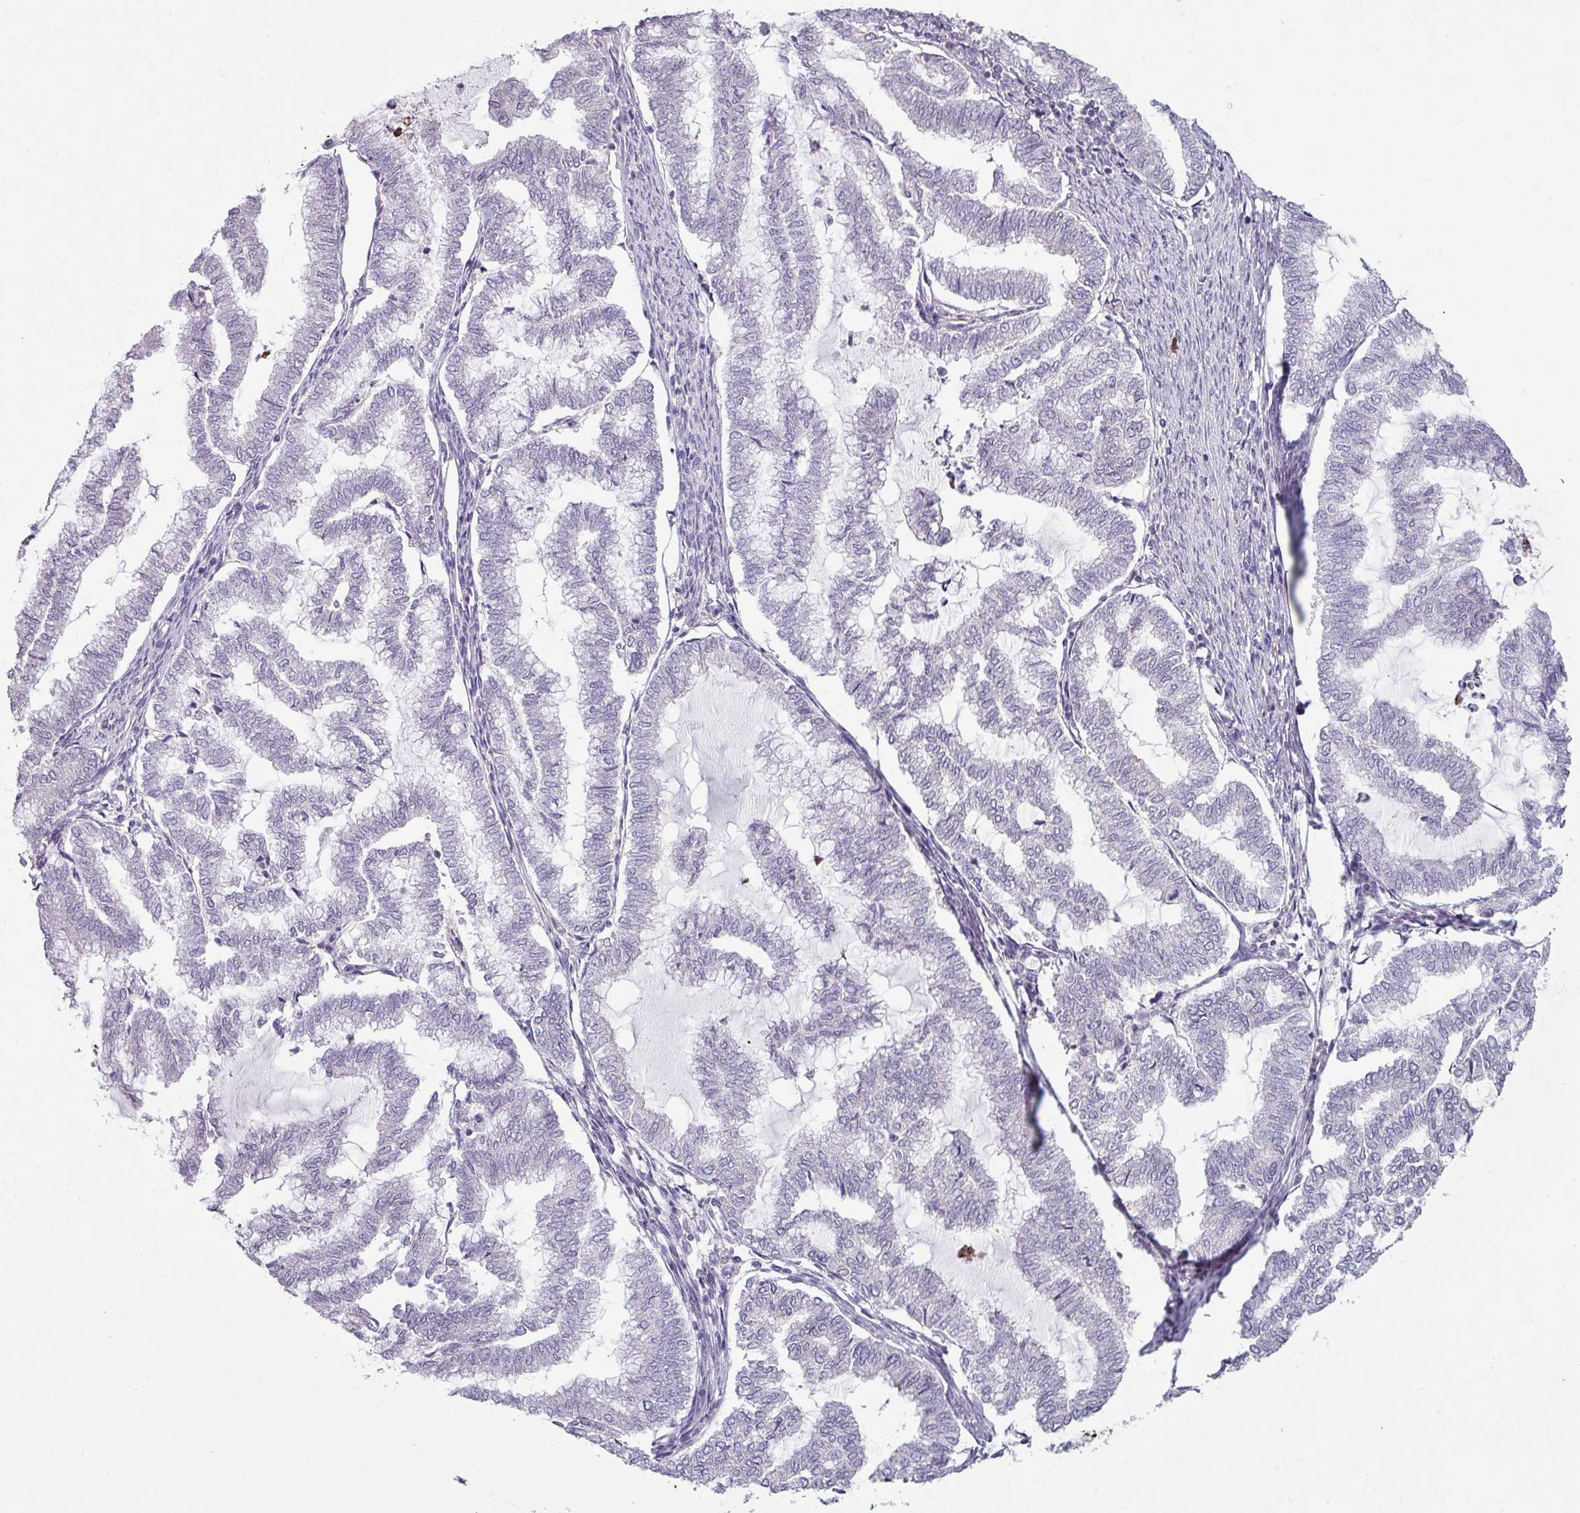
{"staining": {"intensity": "negative", "quantity": "none", "location": "none"}, "tissue": "endometrial cancer", "cell_type": "Tumor cells", "image_type": "cancer", "snomed": [{"axis": "morphology", "description": "Adenocarcinoma, NOS"}, {"axis": "topography", "description": "Endometrium"}], "caption": "This is an IHC micrograph of human endometrial cancer (adenocarcinoma). There is no positivity in tumor cells.", "gene": "MAGEC3", "patient": {"sex": "female", "age": 79}}